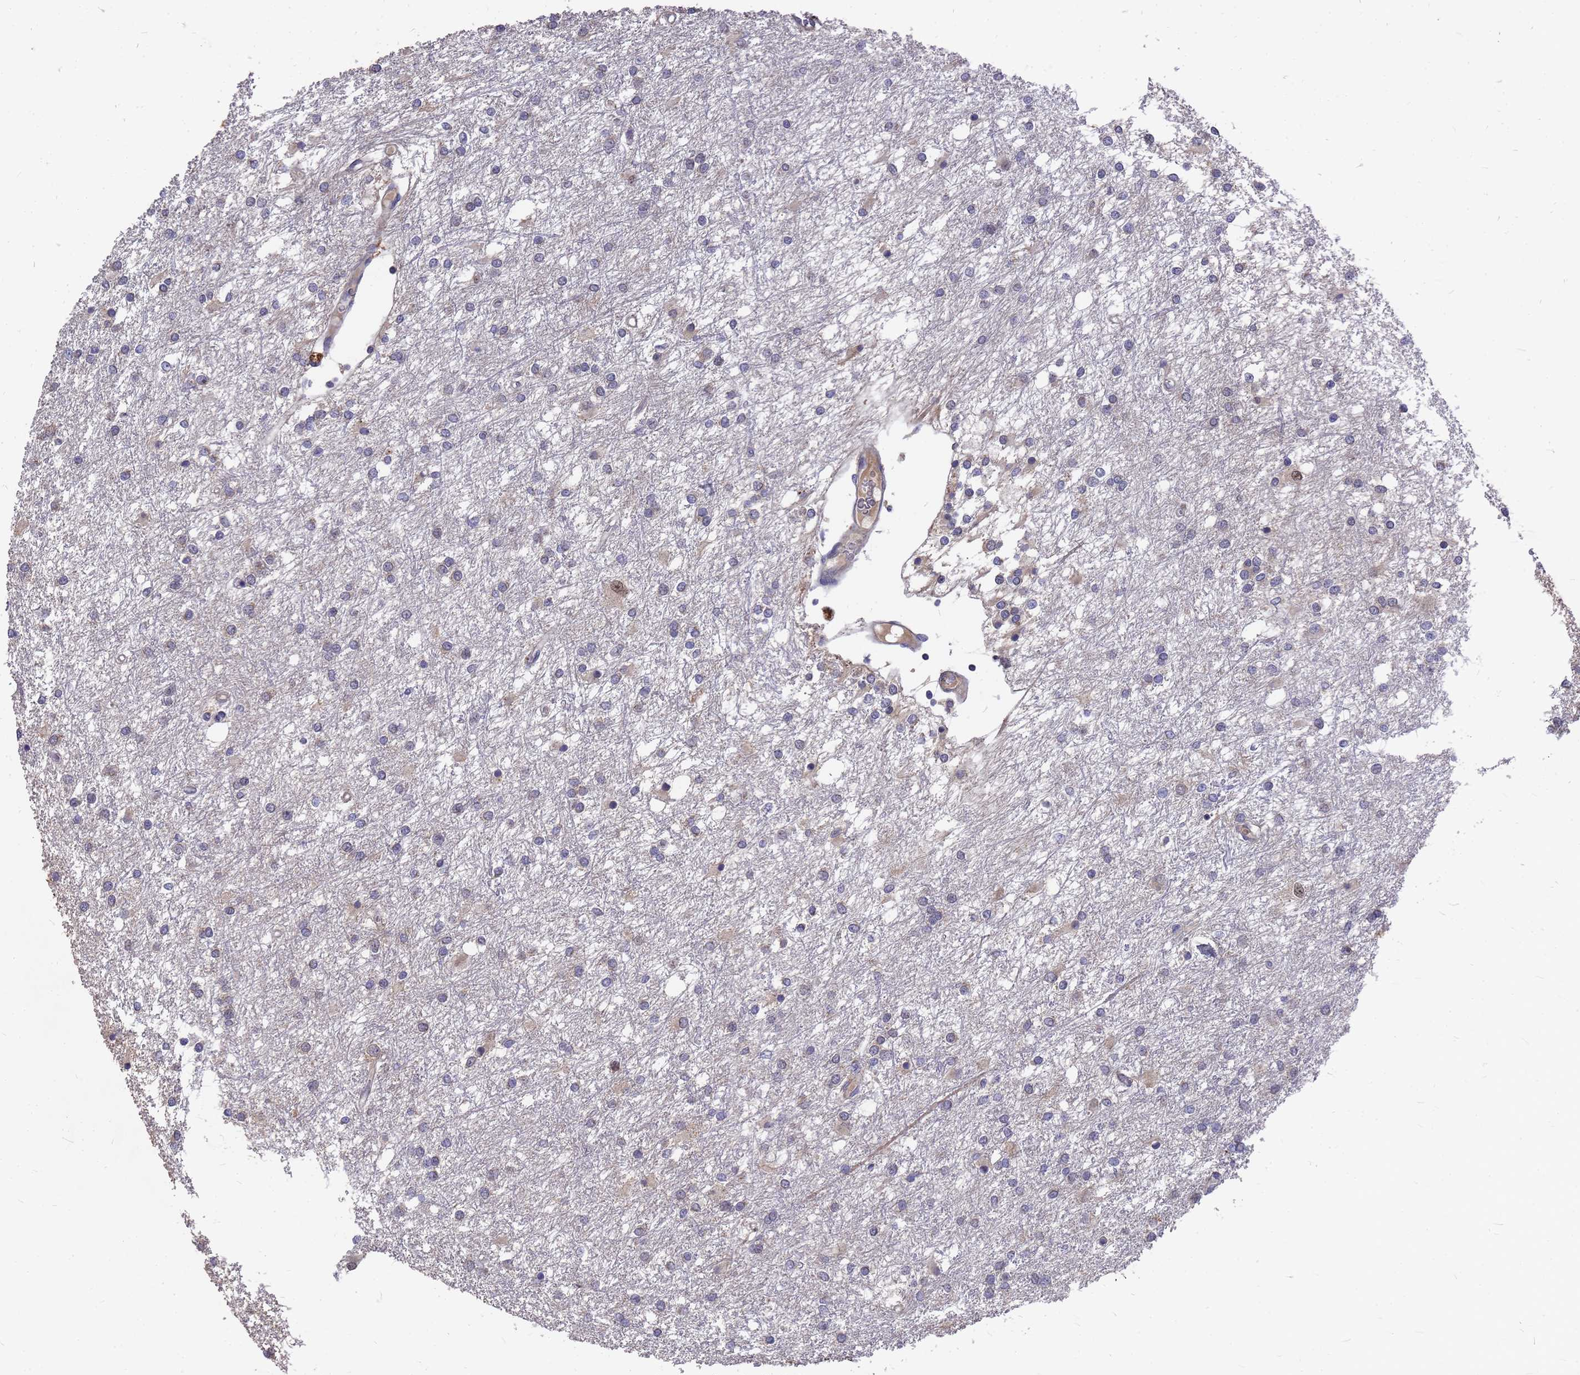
{"staining": {"intensity": "negative", "quantity": "none", "location": "none"}, "tissue": "glioma", "cell_type": "Tumor cells", "image_type": "cancer", "snomed": [{"axis": "morphology", "description": "Glioma, malignant, High grade"}, {"axis": "topography", "description": "Brain"}], "caption": "Protein analysis of glioma reveals no significant staining in tumor cells.", "gene": "ZNF717", "patient": {"sex": "female", "age": 50}}